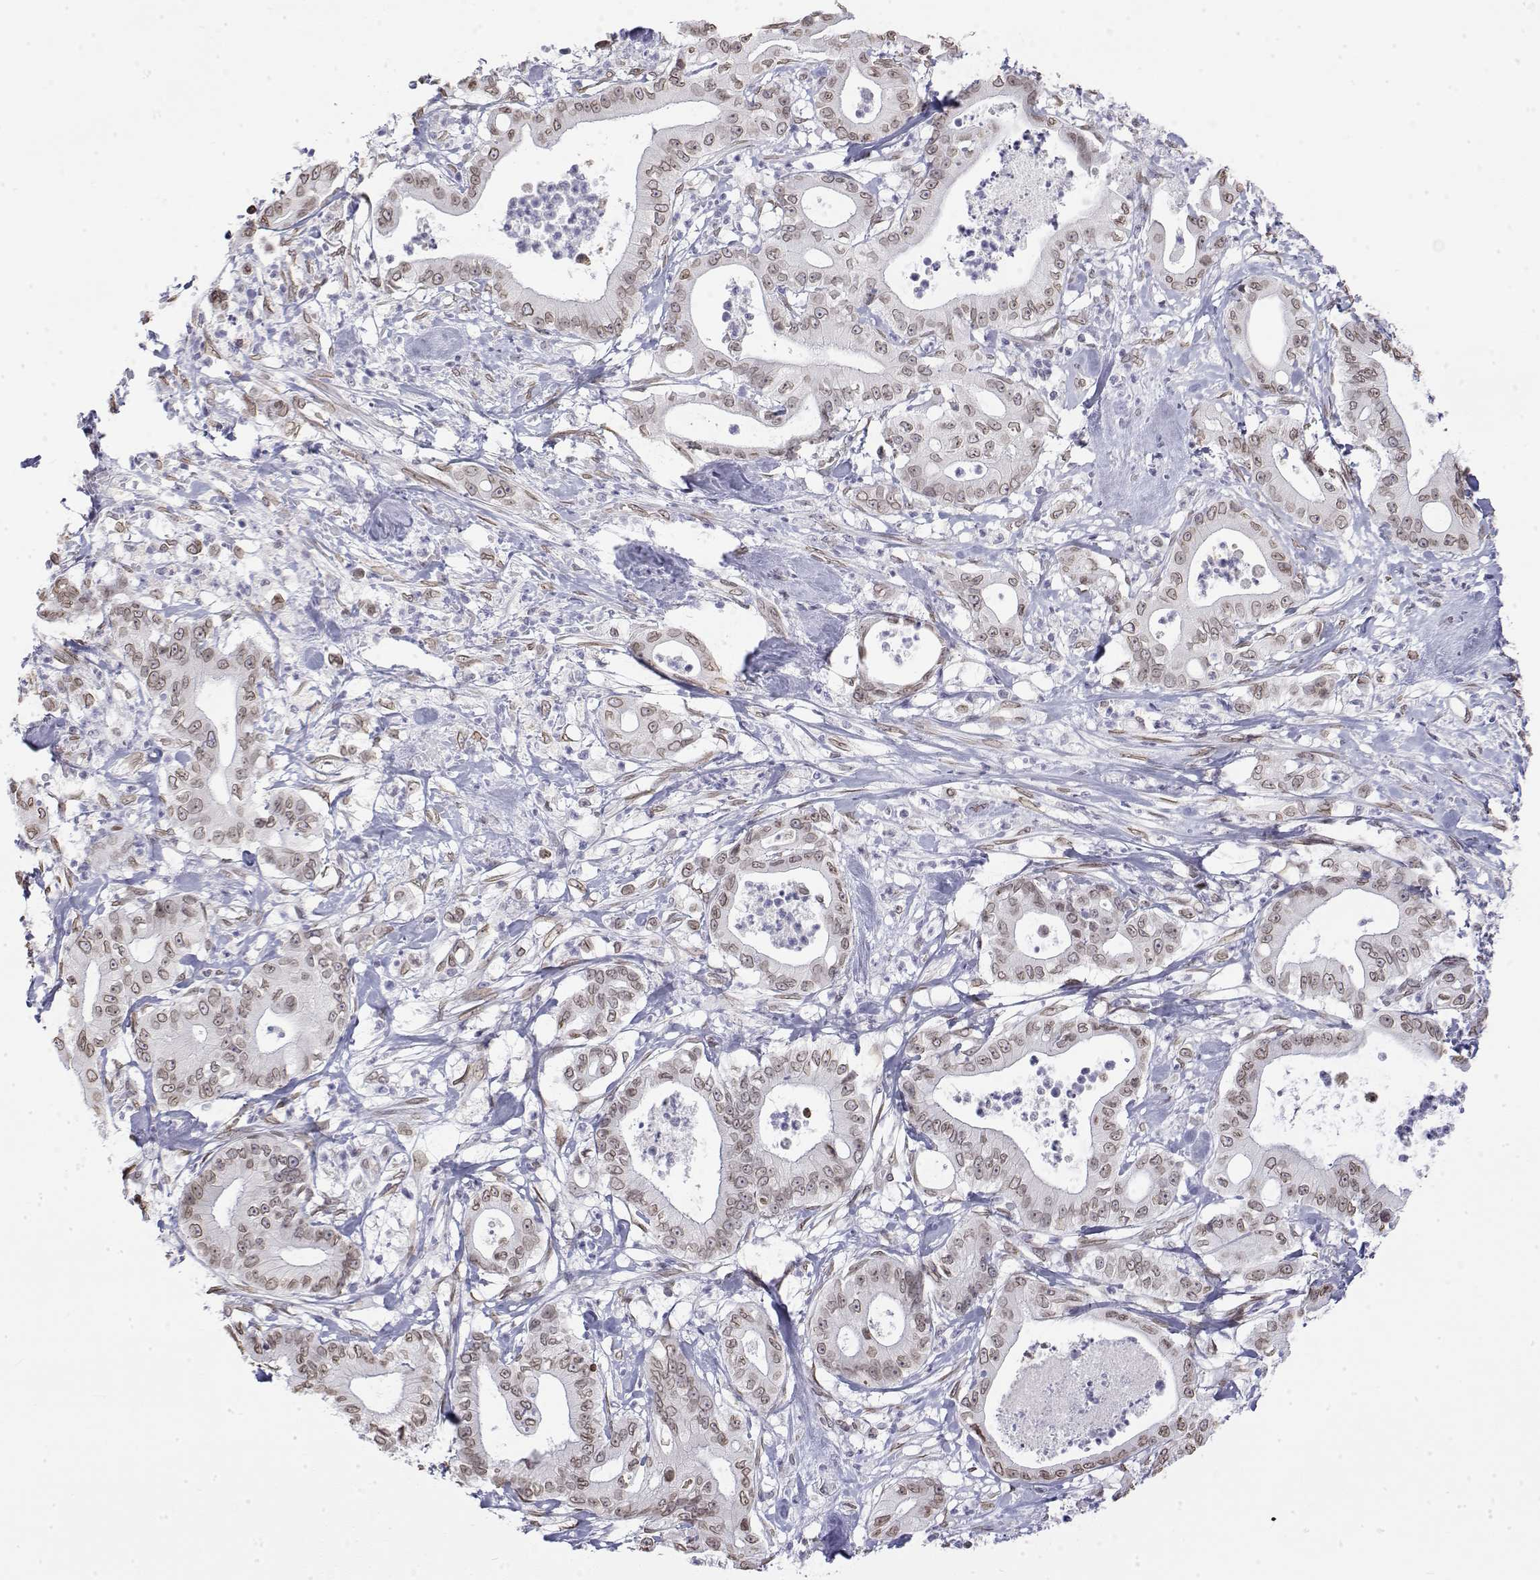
{"staining": {"intensity": "weak", "quantity": ">75%", "location": "cytoplasmic/membranous,nuclear"}, "tissue": "pancreatic cancer", "cell_type": "Tumor cells", "image_type": "cancer", "snomed": [{"axis": "morphology", "description": "Adenocarcinoma, NOS"}, {"axis": "topography", "description": "Pancreas"}], "caption": "Brown immunohistochemical staining in human pancreatic cancer reveals weak cytoplasmic/membranous and nuclear staining in about >75% of tumor cells. (Brightfield microscopy of DAB IHC at high magnification).", "gene": "ZNF532", "patient": {"sex": "male", "age": 71}}